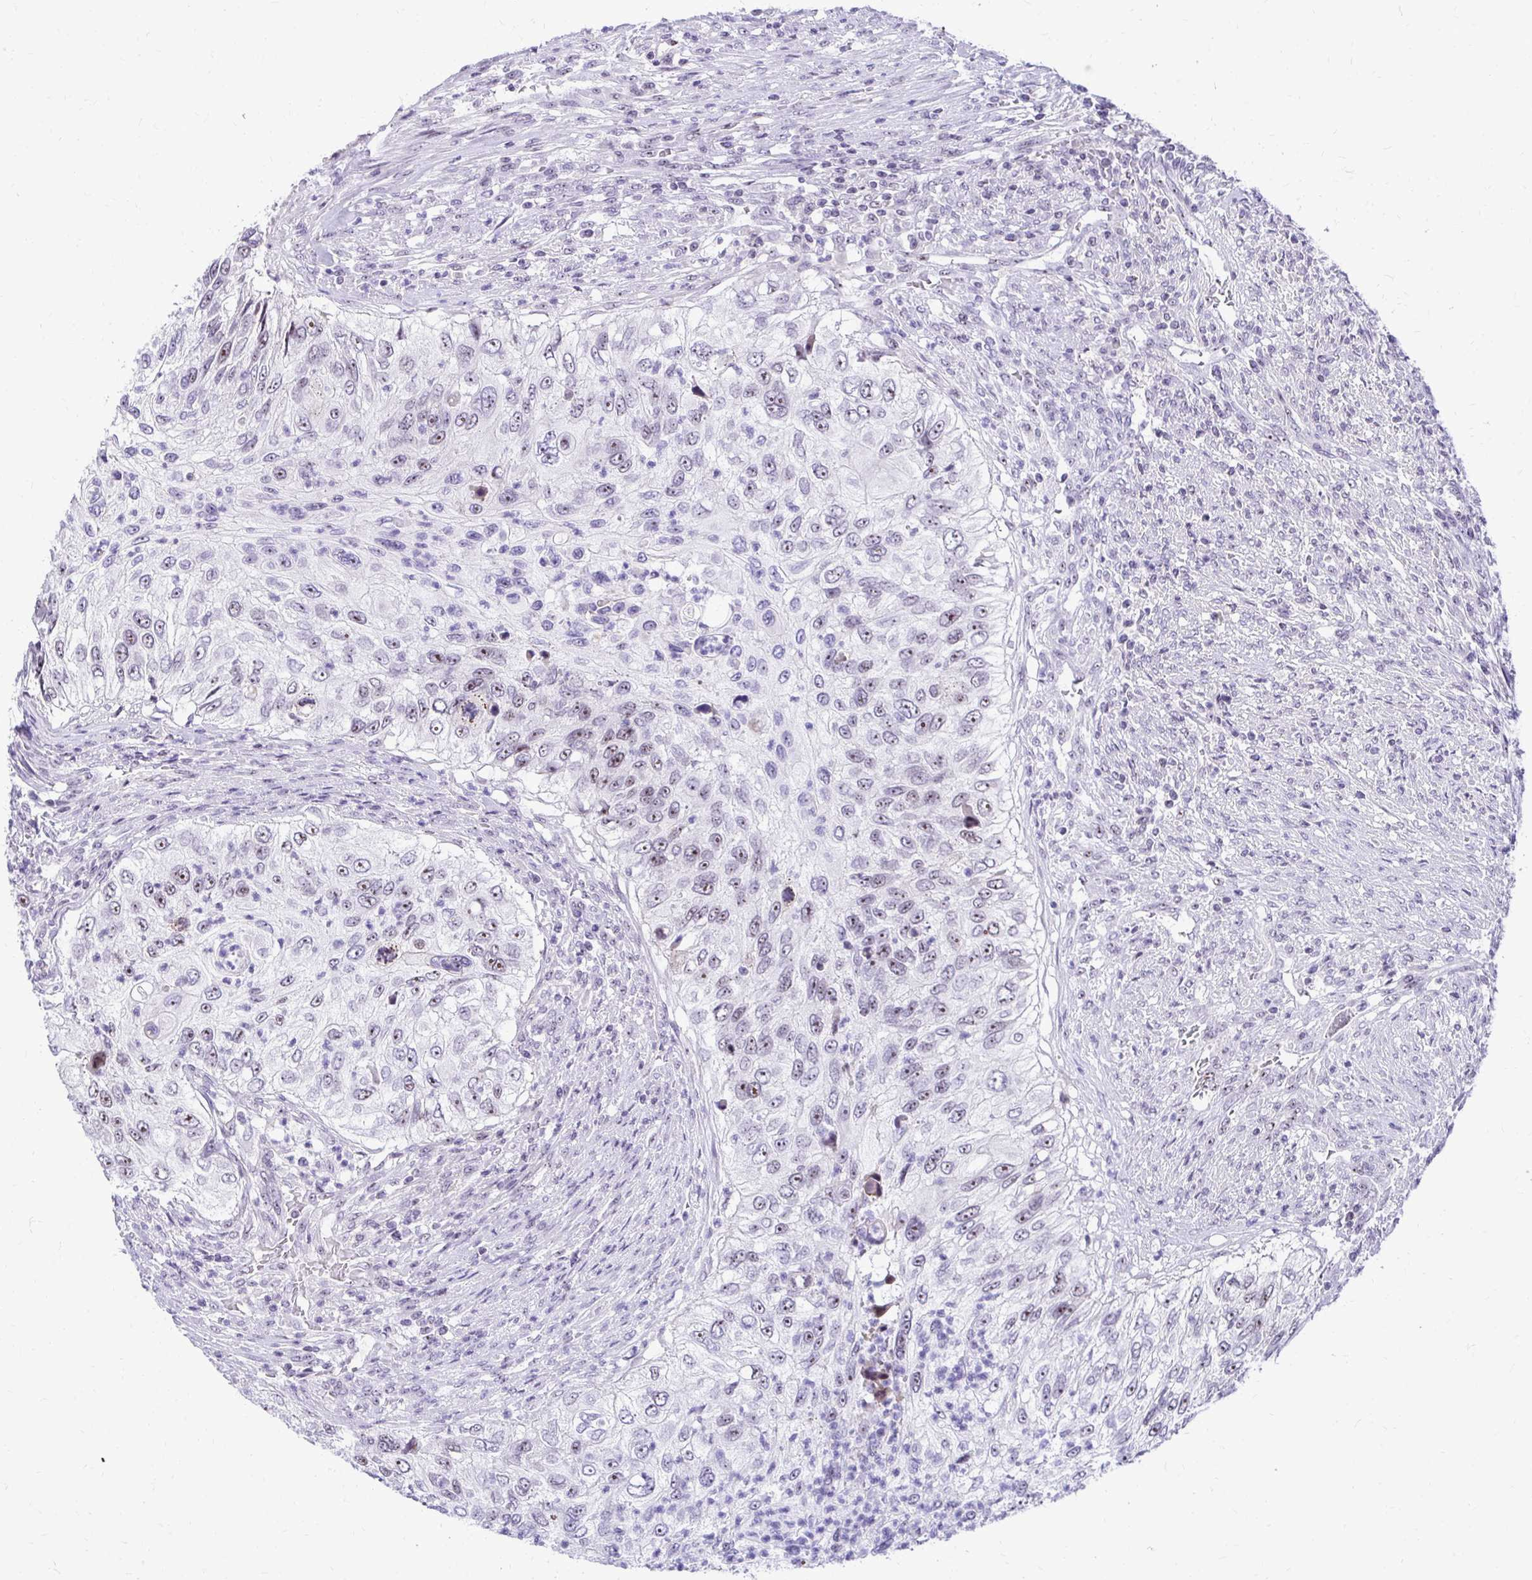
{"staining": {"intensity": "weak", "quantity": "25%-75%", "location": "nuclear"}, "tissue": "urothelial cancer", "cell_type": "Tumor cells", "image_type": "cancer", "snomed": [{"axis": "morphology", "description": "Urothelial carcinoma, High grade"}, {"axis": "topography", "description": "Urinary bladder"}], "caption": "The micrograph demonstrates immunohistochemical staining of high-grade urothelial carcinoma. There is weak nuclear positivity is seen in about 25%-75% of tumor cells. (DAB = brown stain, brightfield microscopy at high magnification).", "gene": "NIFK", "patient": {"sex": "female", "age": 60}}